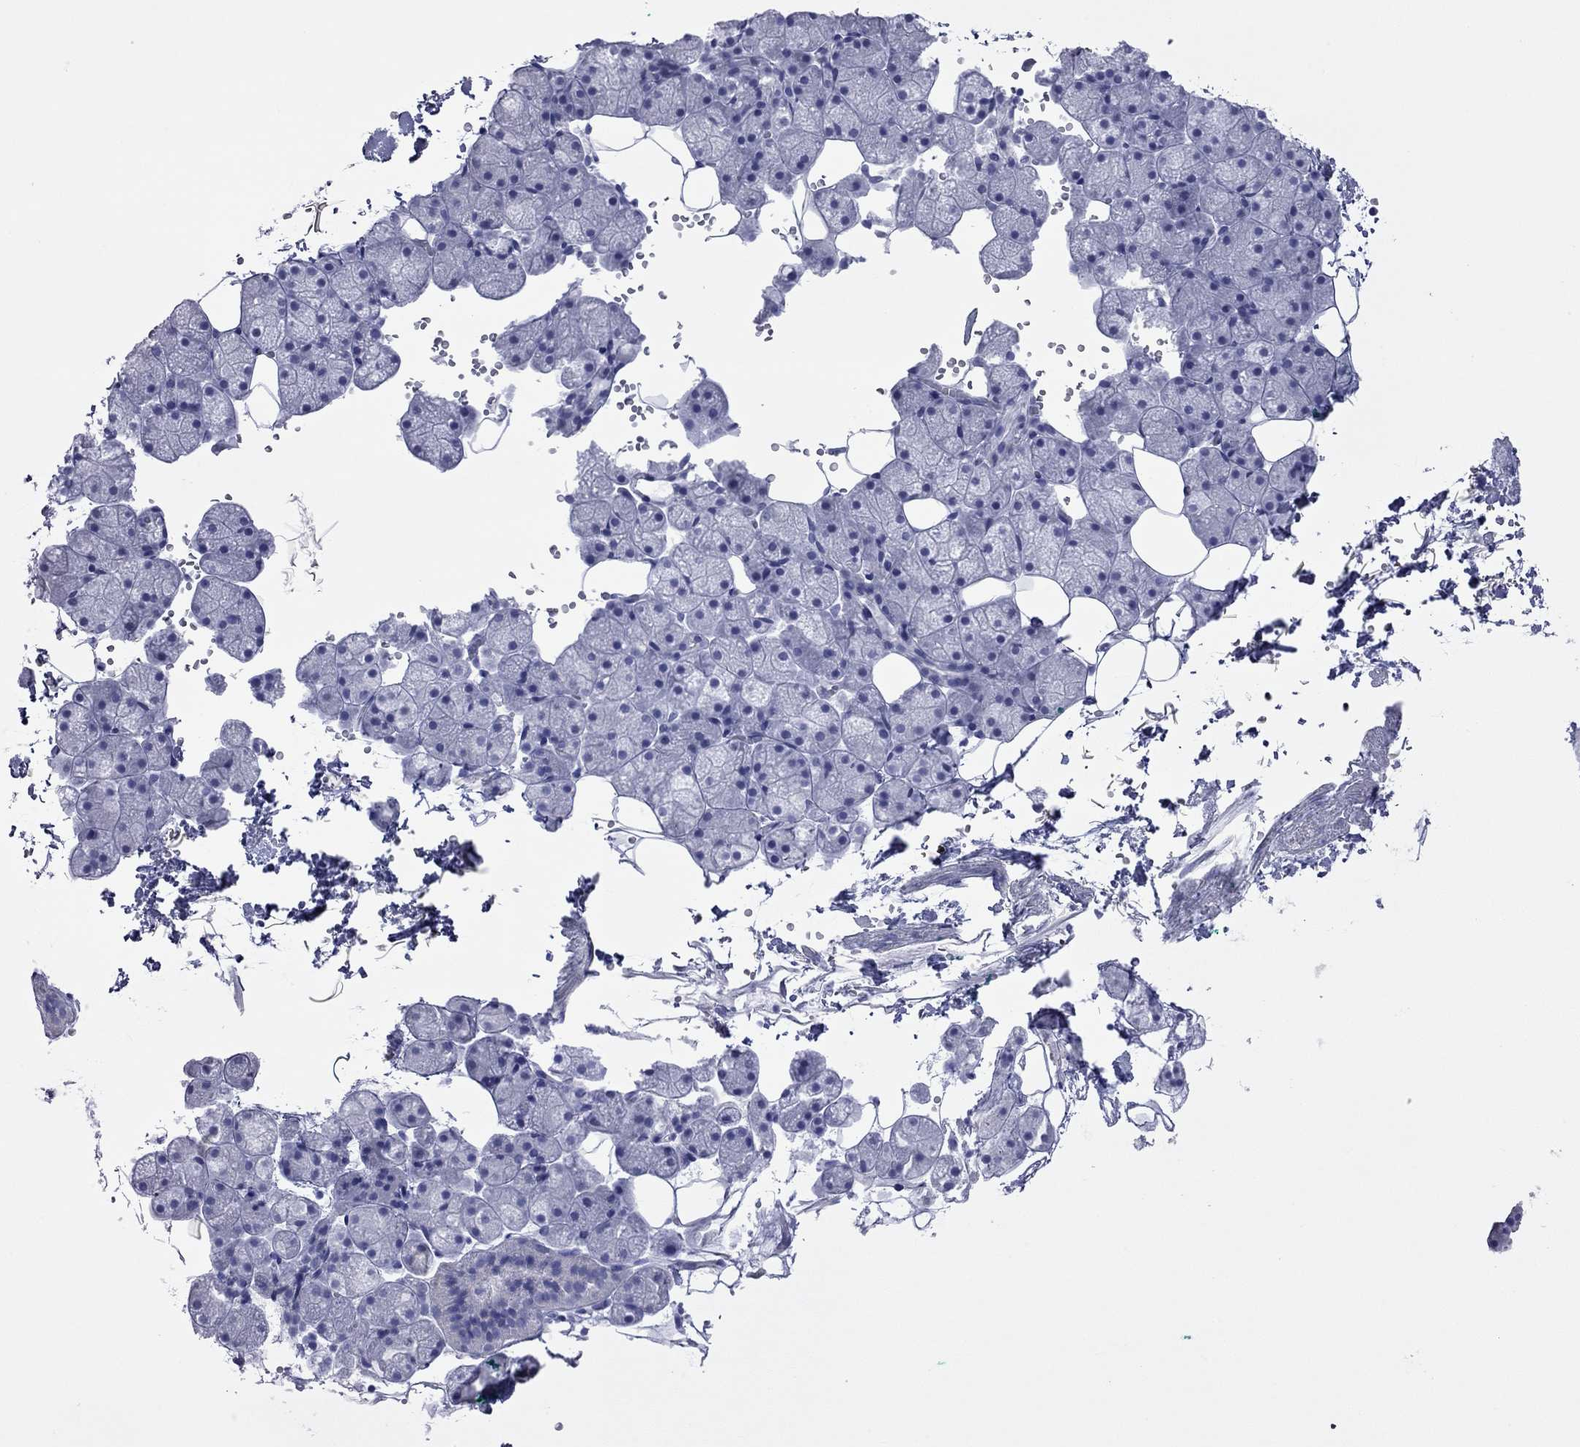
{"staining": {"intensity": "negative", "quantity": "none", "location": "none"}, "tissue": "salivary gland", "cell_type": "Glandular cells", "image_type": "normal", "snomed": [{"axis": "morphology", "description": "Normal tissue, NOS"}, {"axis": "topography", "description": "Salivary gland"}], "caption": "DAB immunohistochemical staining of benign salivary gland exhibits no significant staining in glandular cells. (Stains: DAB IHC with hematoxylin counter stain, Microscopy: brightfield microscopy at high magnification).", "gene": "ACTL7B", "patient": {"sex": "male", "age": 38}}